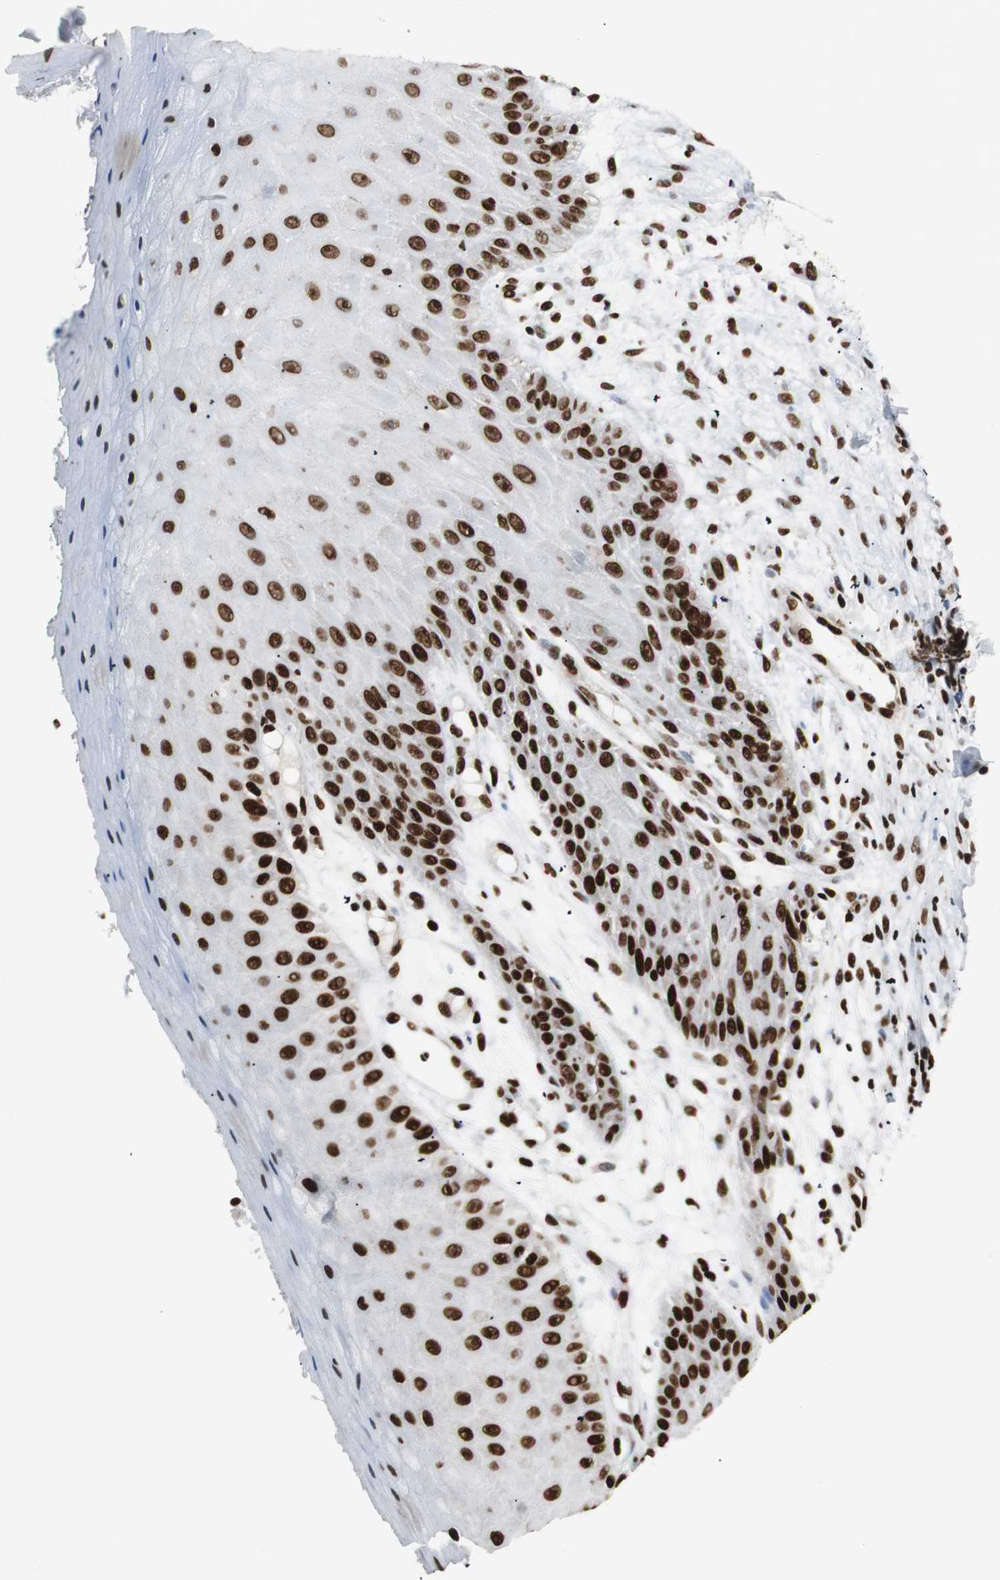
{"staining": {"intensity": "strong", "quantity": ">75%", "location": "nuclear"}, "tissue": "skin cancer", "cell_type": "Tumor cells", "image_type": "cancer", "snomed": [{"axis": "morphology", "description": "Basal cell carcinoma"}, {"axis": "topography", "description": "Skin"}], "caption": "Skin basal cell carcinoma stained for a protein shows strong nuclear positivity in tumor cells. The staining is performed using DAB brown chromogen to label protein expression. The nuclei are counter-stained blue using hematoxylin.", "gene": "MTA2", "patient": {"sex": "male", "age": 87}}